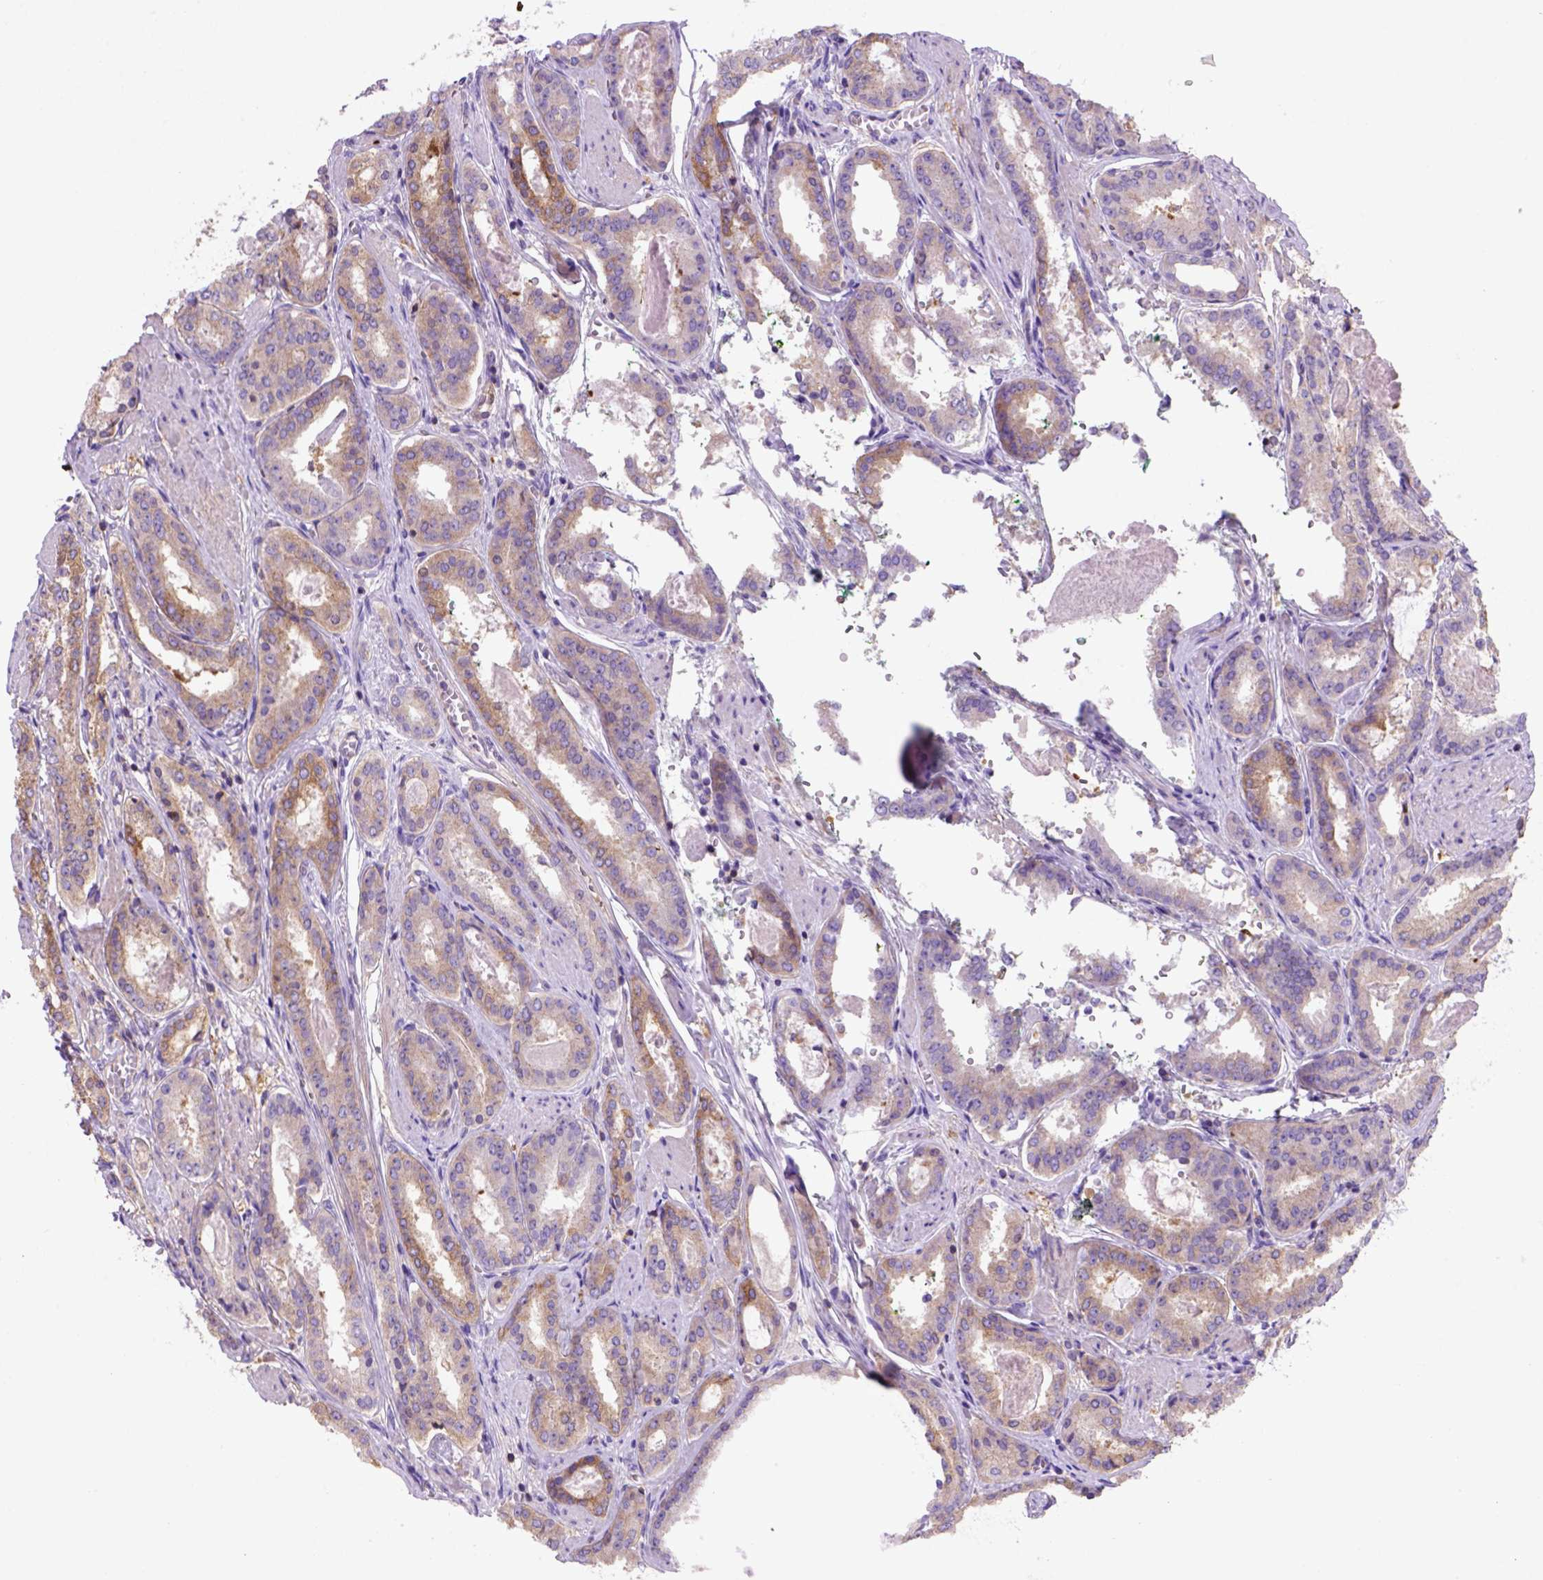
{"staining": {"intensity": "moderate", "quantity": "25%-75%", "location": "cytoplasmic/membranous"}, "tissue": "prostate cancer", "cell_type": "Tumor cells", "image_type": "cancer", "snomed": [{"axis": "morphology", "description": "Adenocarcinoma, High grade"}, {"axis": "topography", "description": "Prostate"}], "caption": "DAB (3,3'-diaminobenzidine) immunohistochemical staining of human prostate adenocarcinoma (high-grade) displays moderate cytoplasmic/membranous protein staining in approximately 25%-75% of tumor cells.", "gene": "PEX12", "patient": {"sex": "male", "age": 63}}